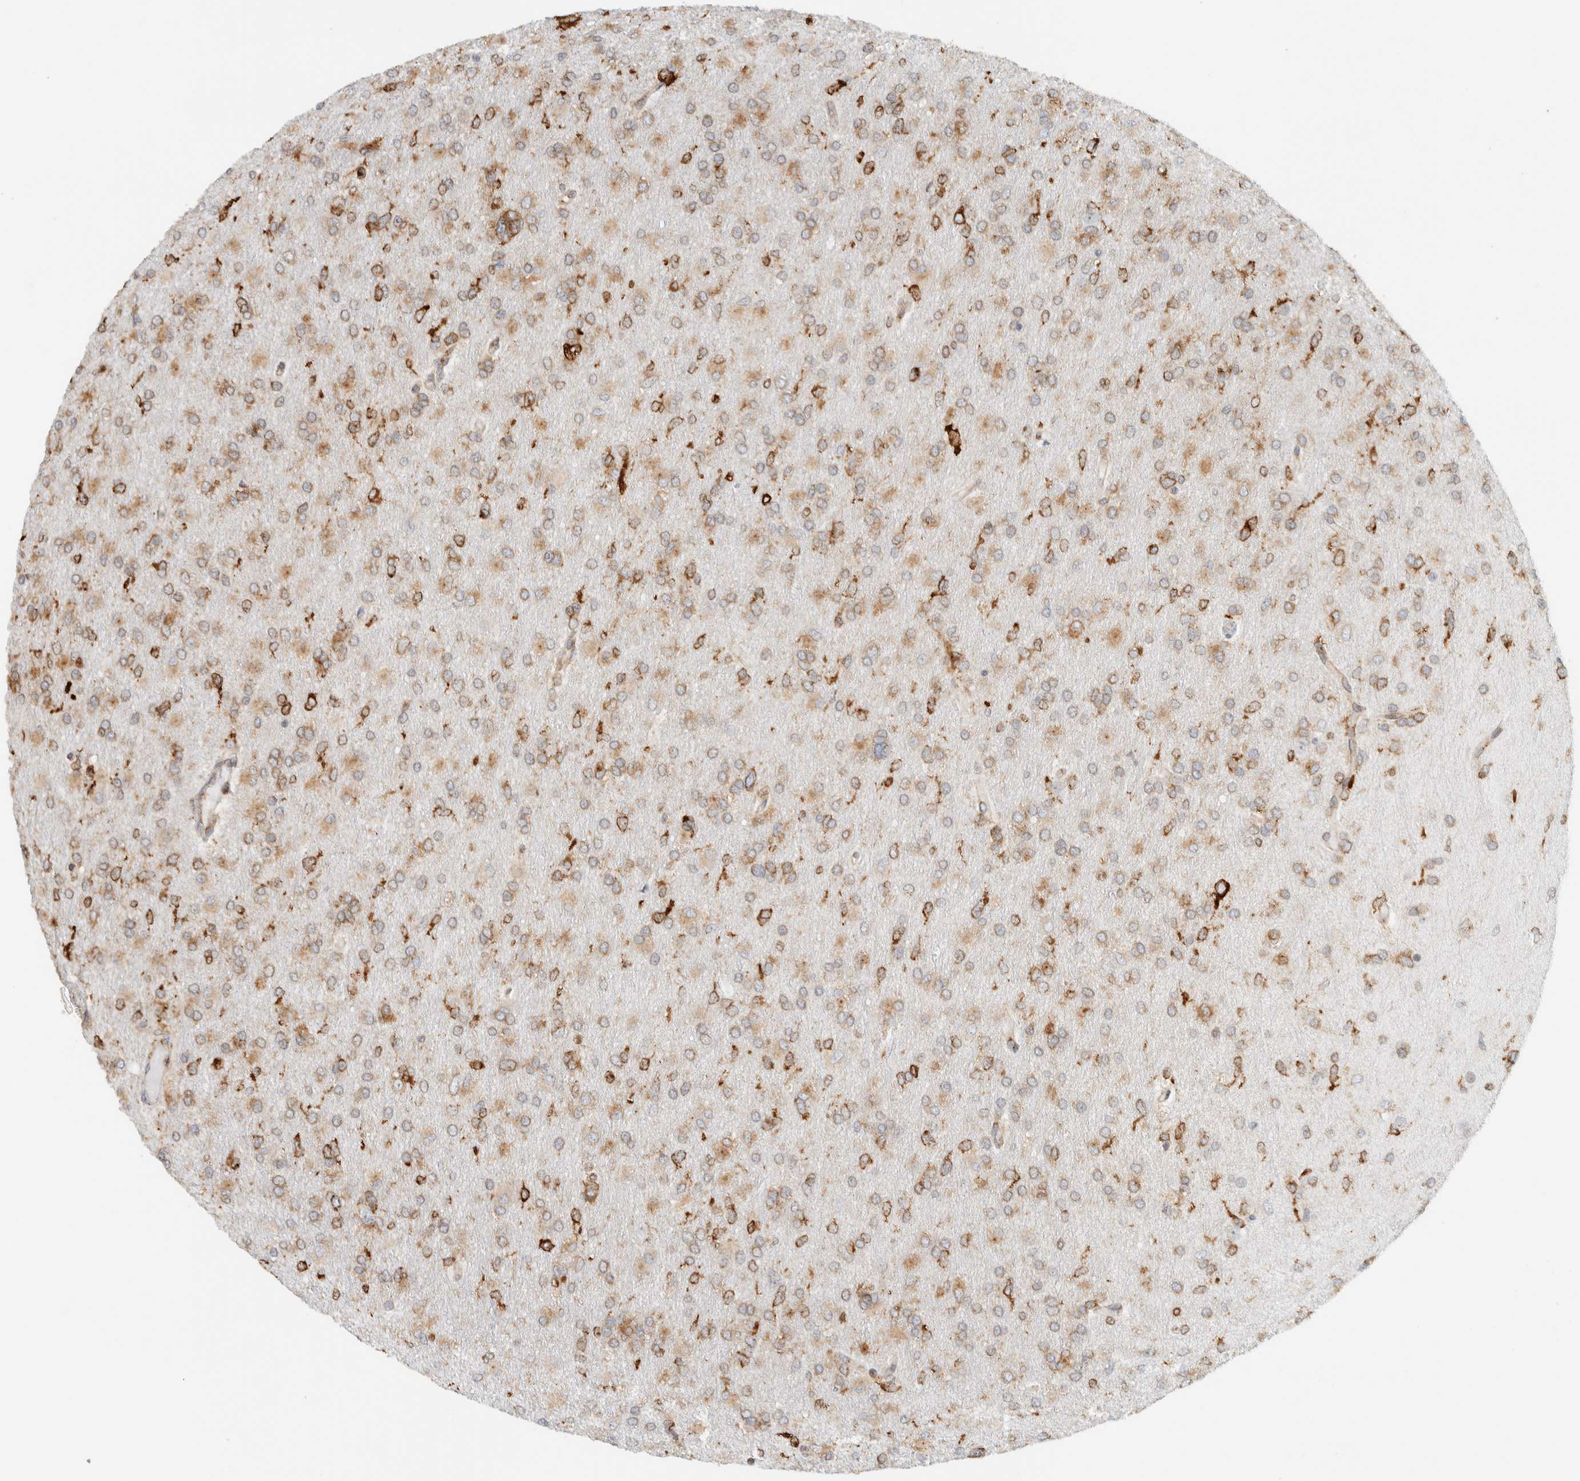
{"staining": {"intensity": "moderate", "quantity": "25%-75%", "location": "cytoplasmic/membranous"}, "tissue": "glioma", "cell_type": "Tumor cells", "image_type": "cancer", "snomed": [{"axis": "morphology", "description": "Glioma, malignant, High grade"}, {"axis": "topography", "description": "Cerebral cortex"}], "caption": "A photomicrograph of human malignant glioma (high-grade) stained for a protein exhibits moderate cytoplasmic/membranous brown staining in tumor cells. (Stains: DAB (3,3'-diaminobenzidine) in brown, nuclei in blue, Microscopy: brightfield microscopy at high magnification).", "gene": "LLGL2", "patient": {"sex": "female", "age": 36}}